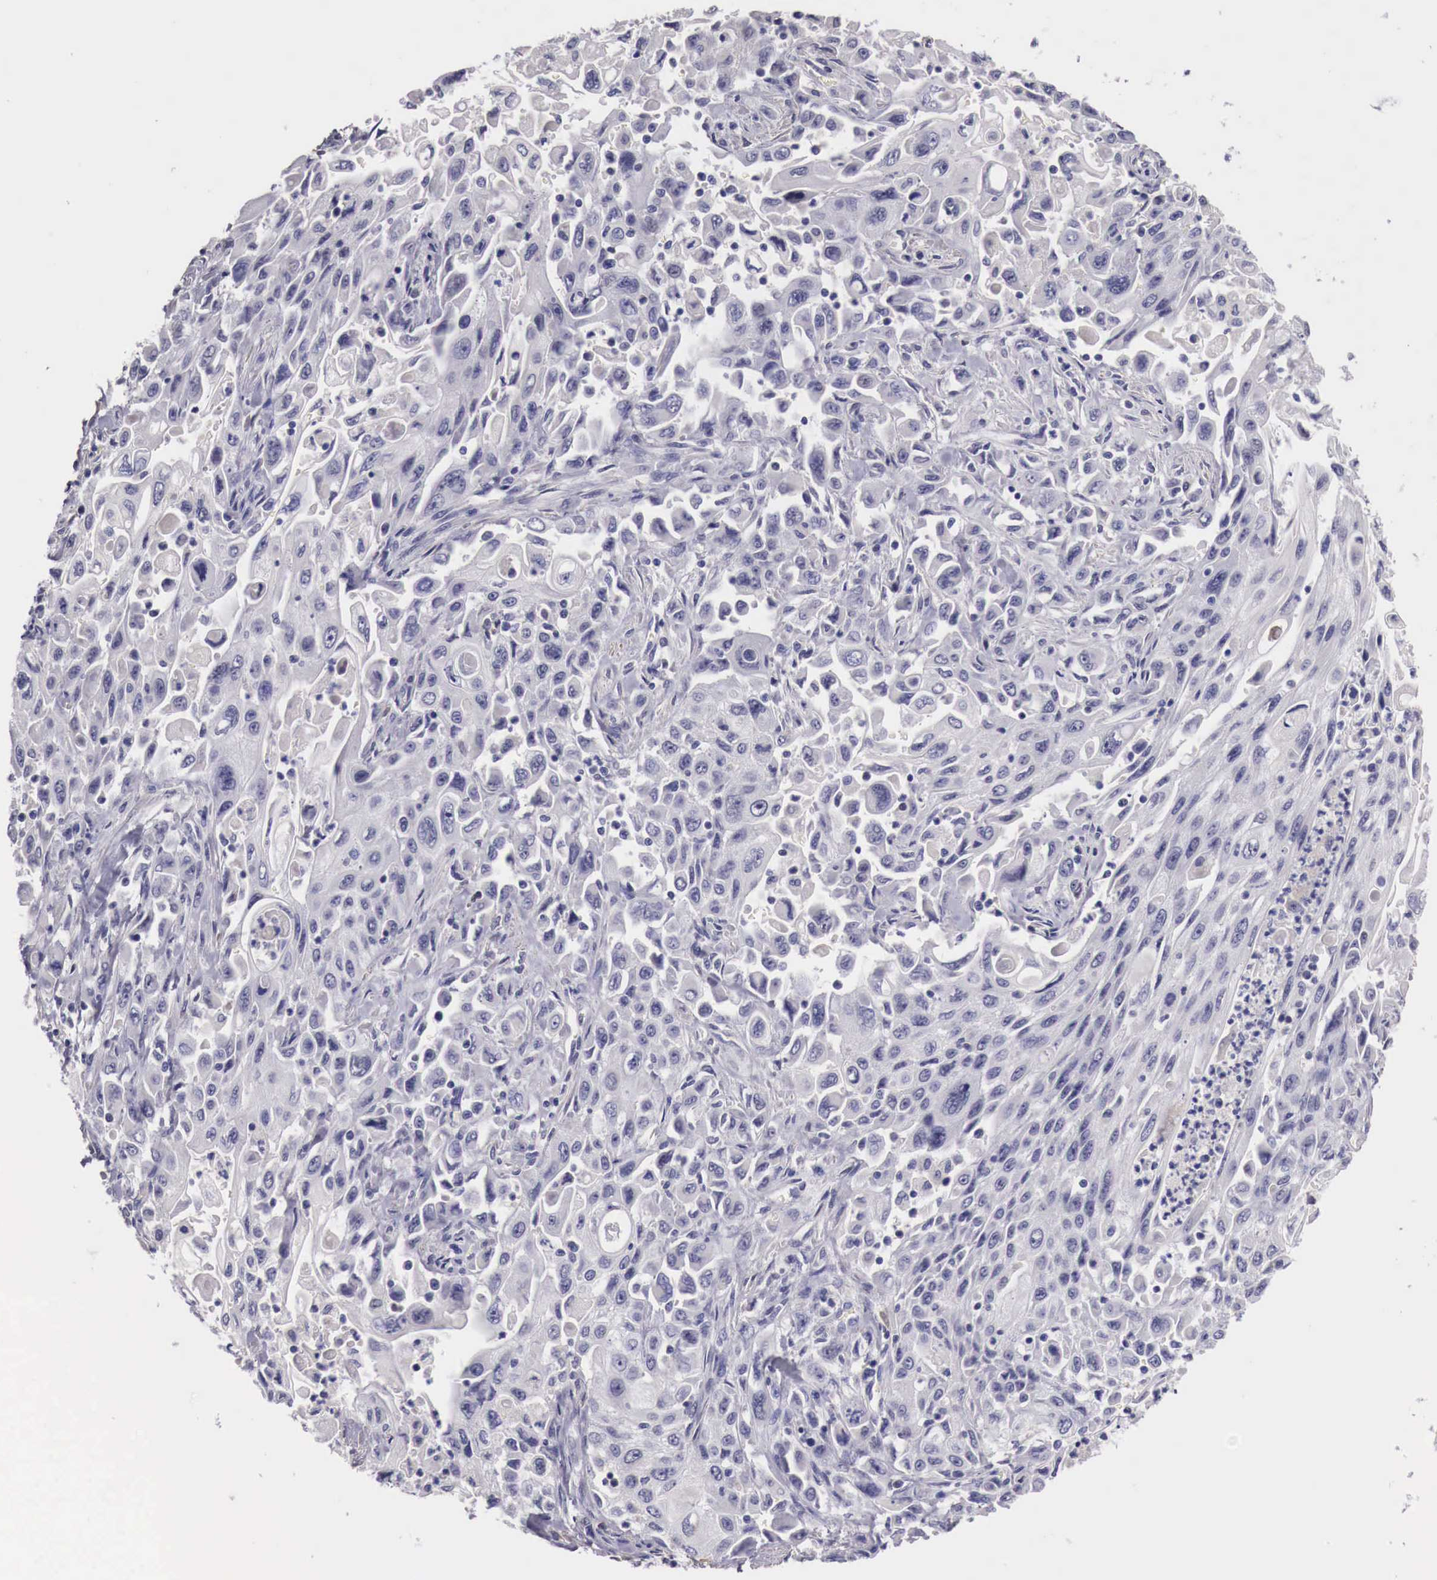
{"staining": {"intensity": "negative", "quantity": "none", "location": "none"}, "tissue": "pancreatic cancer", "cell_type": "Tumor cells", "image_type": "cancer", "snomed": [{"axis": "morphology", "description": "Adenocarcinoma, NOS"}, {"axis": "topography", "description": "Pancreas"}], "caption": "High power microscopy micrograph of an immunohistochemistry (IHC) micrograph of pancreatic adenocarcinoma, revealing no significant expression in tumor cells.", "gene": "ENOX2", "patient": {"sex": "male", "age": 70}}